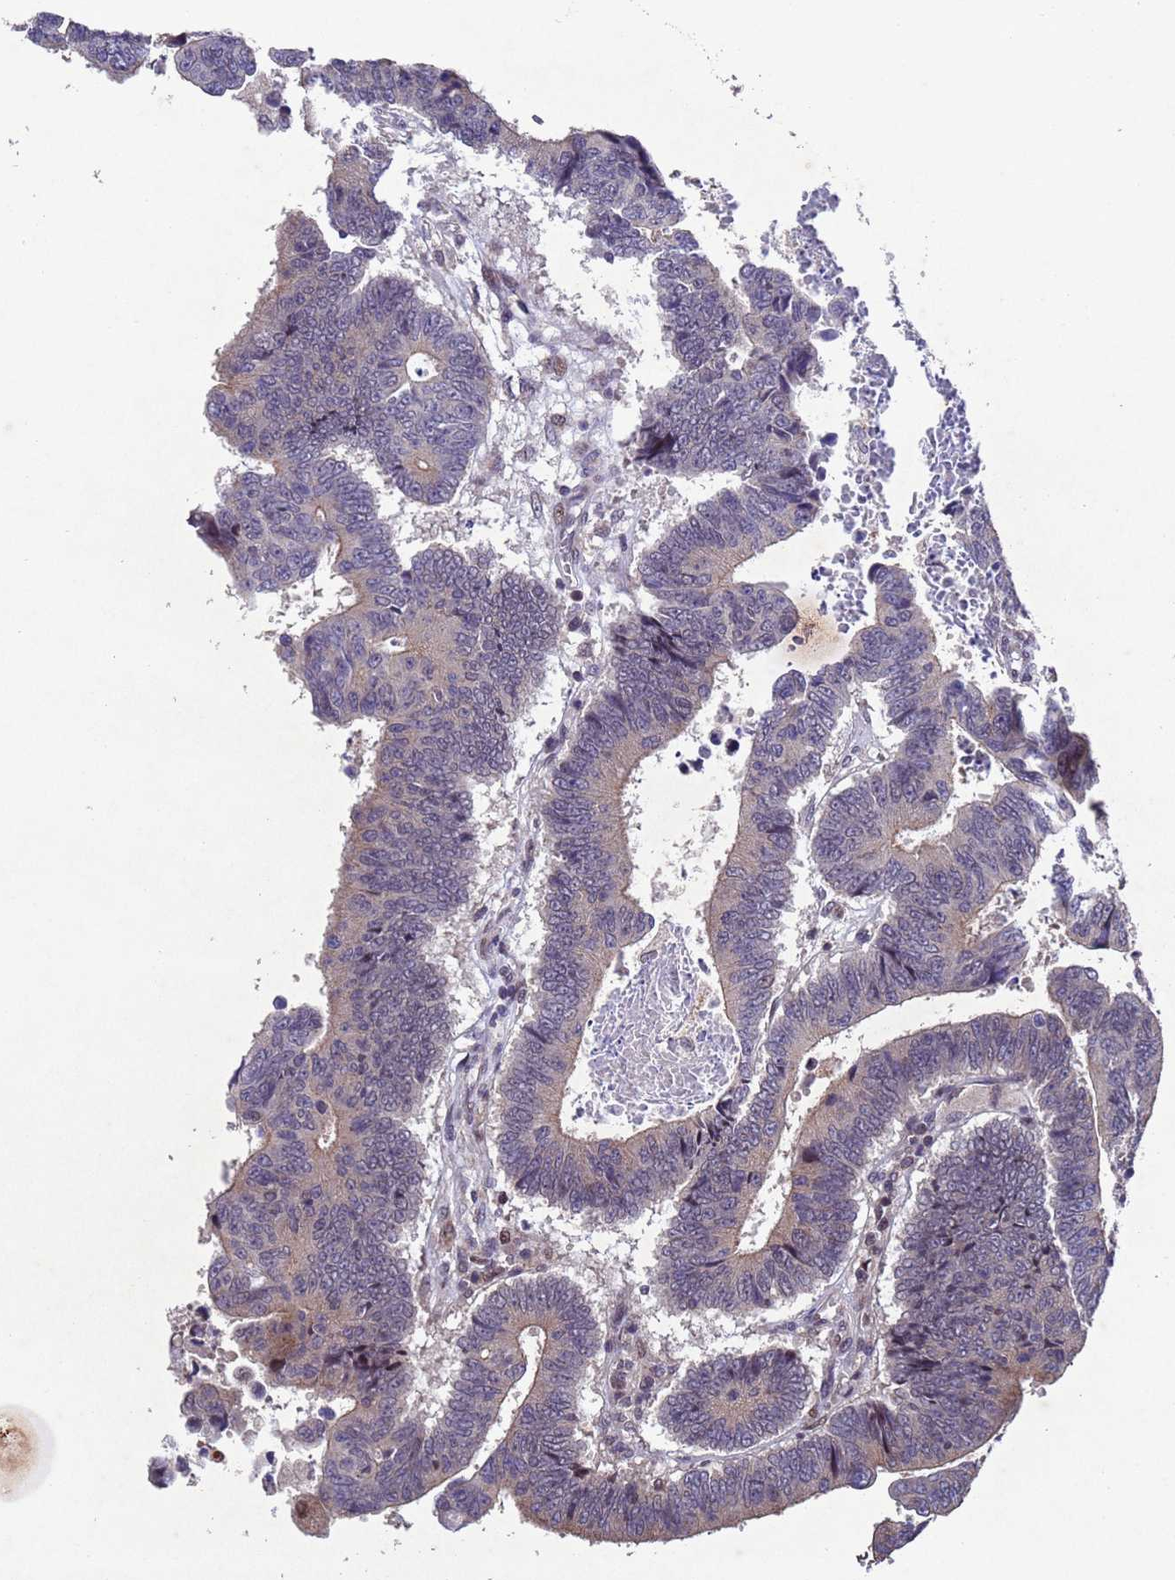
{"staining": {"intensity": "weak", "quantity": "25%-75%", "location": "cytoplasmic/membranous"}, "tissue": "colorectal cancer", "cell_type": "Tumor cells", "image_type": "cancer", "snomed": [{"axis": "morphology", "description": "Adenocarcinoma, NOS"}, {"axis": "topography", "description": "Rectum"}], "caption": "This histopathology image shows immunohistochemistry (IHC) staining of human colorectal cancer (adenocarcinoma), with low weak cytoplasmic/membranous staining in approximately 25%-75% of tumor cells.", "gene": "TBK1", "patient": {"sex": "male", "age": 84}}